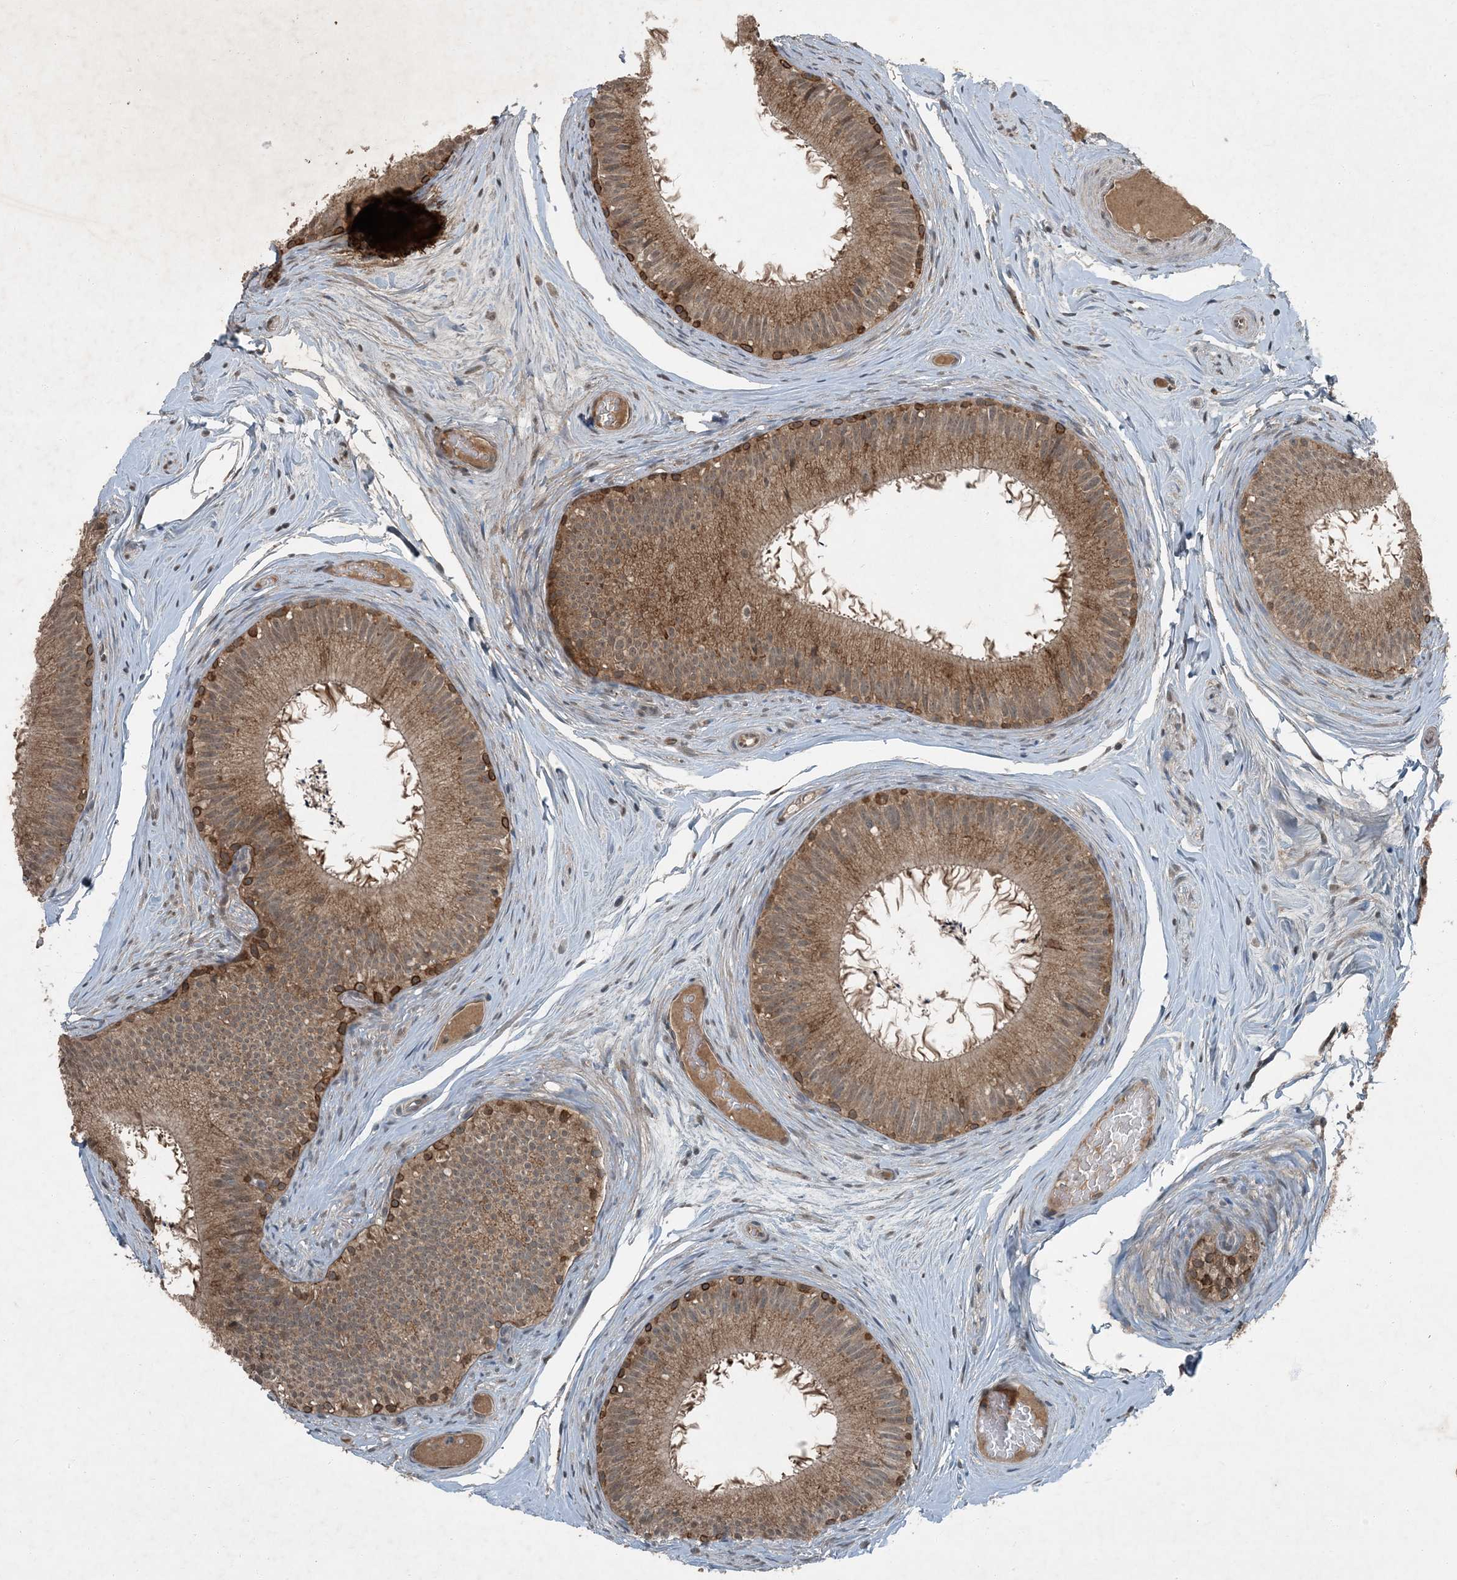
{"staining": {"intensity": "moderate", "quantity": ">75%", "location": "cytoplasmic/membranous"}, "tissue": "epididymis", "cell_type": "Glandular cells", "image_type": "normal", "snomed": [{"axis": "morphology", "description": "Normal tissue, NOS"}, {"axis": "topography", "description": "Epididymis"}], "caption": "Moderate cytoplasmic/membranous expression is identified in approximately >75% of glandular cells in benign epididymis. Nuclei are stained in blue.", "gene": "MDN1", "patient": {"sex": "male", "age": 50}}